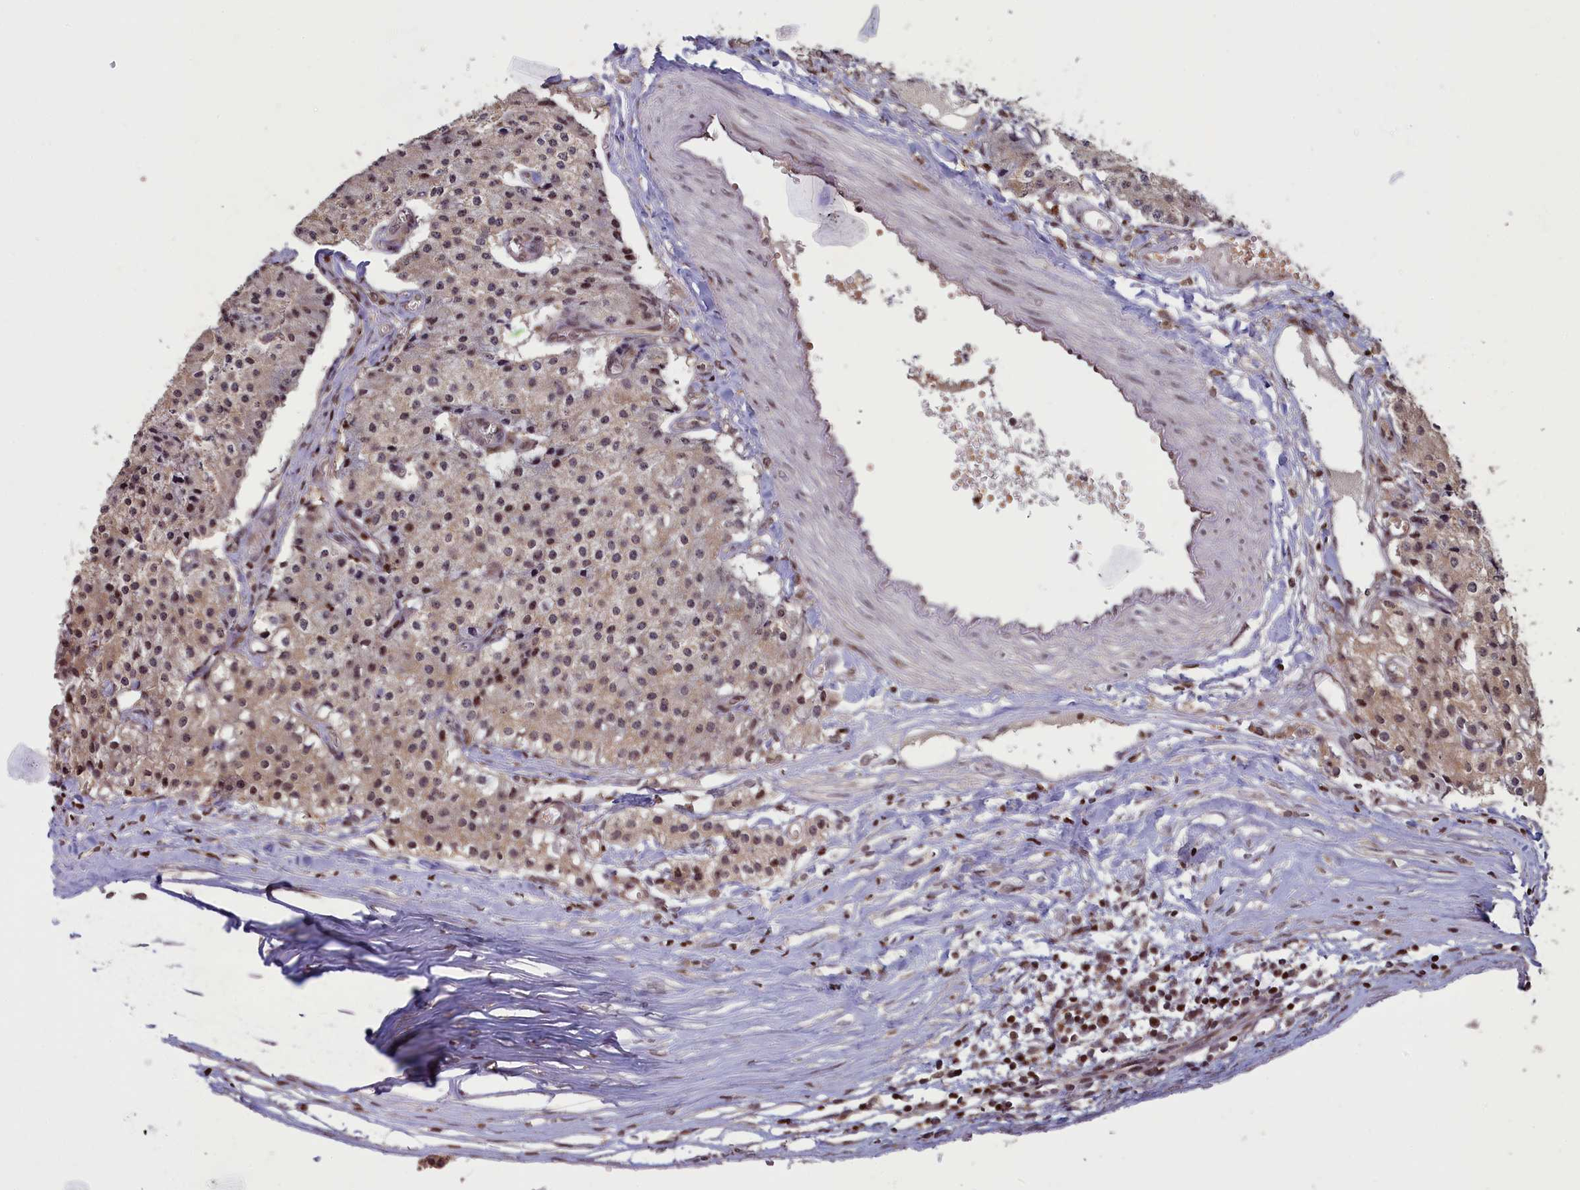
{"staining": {"intensity": "weak", "quantity": "25%-75%", "location": "cytoplasmic/membranous,nuclear"}, "tissue": "carcinoid", "cell_type": "Tumor cells", "image_type": "cancer", "snomed": [{"axis": "morphology", "description": "Carcinoid, malignant, NOS"}, {"axis": "topography", "description": "Colon"}], "caption": "This photomicrograph exhibits carcinoid stained with IHC to label a protein in brown. The cytoplasmic/membranous and nuclear of tumor cells show weak positivity for the protein. Nuclei are counter-stained blue.", "gene": "NUBP1", "patient": {"sex": "female", "age": 52}}